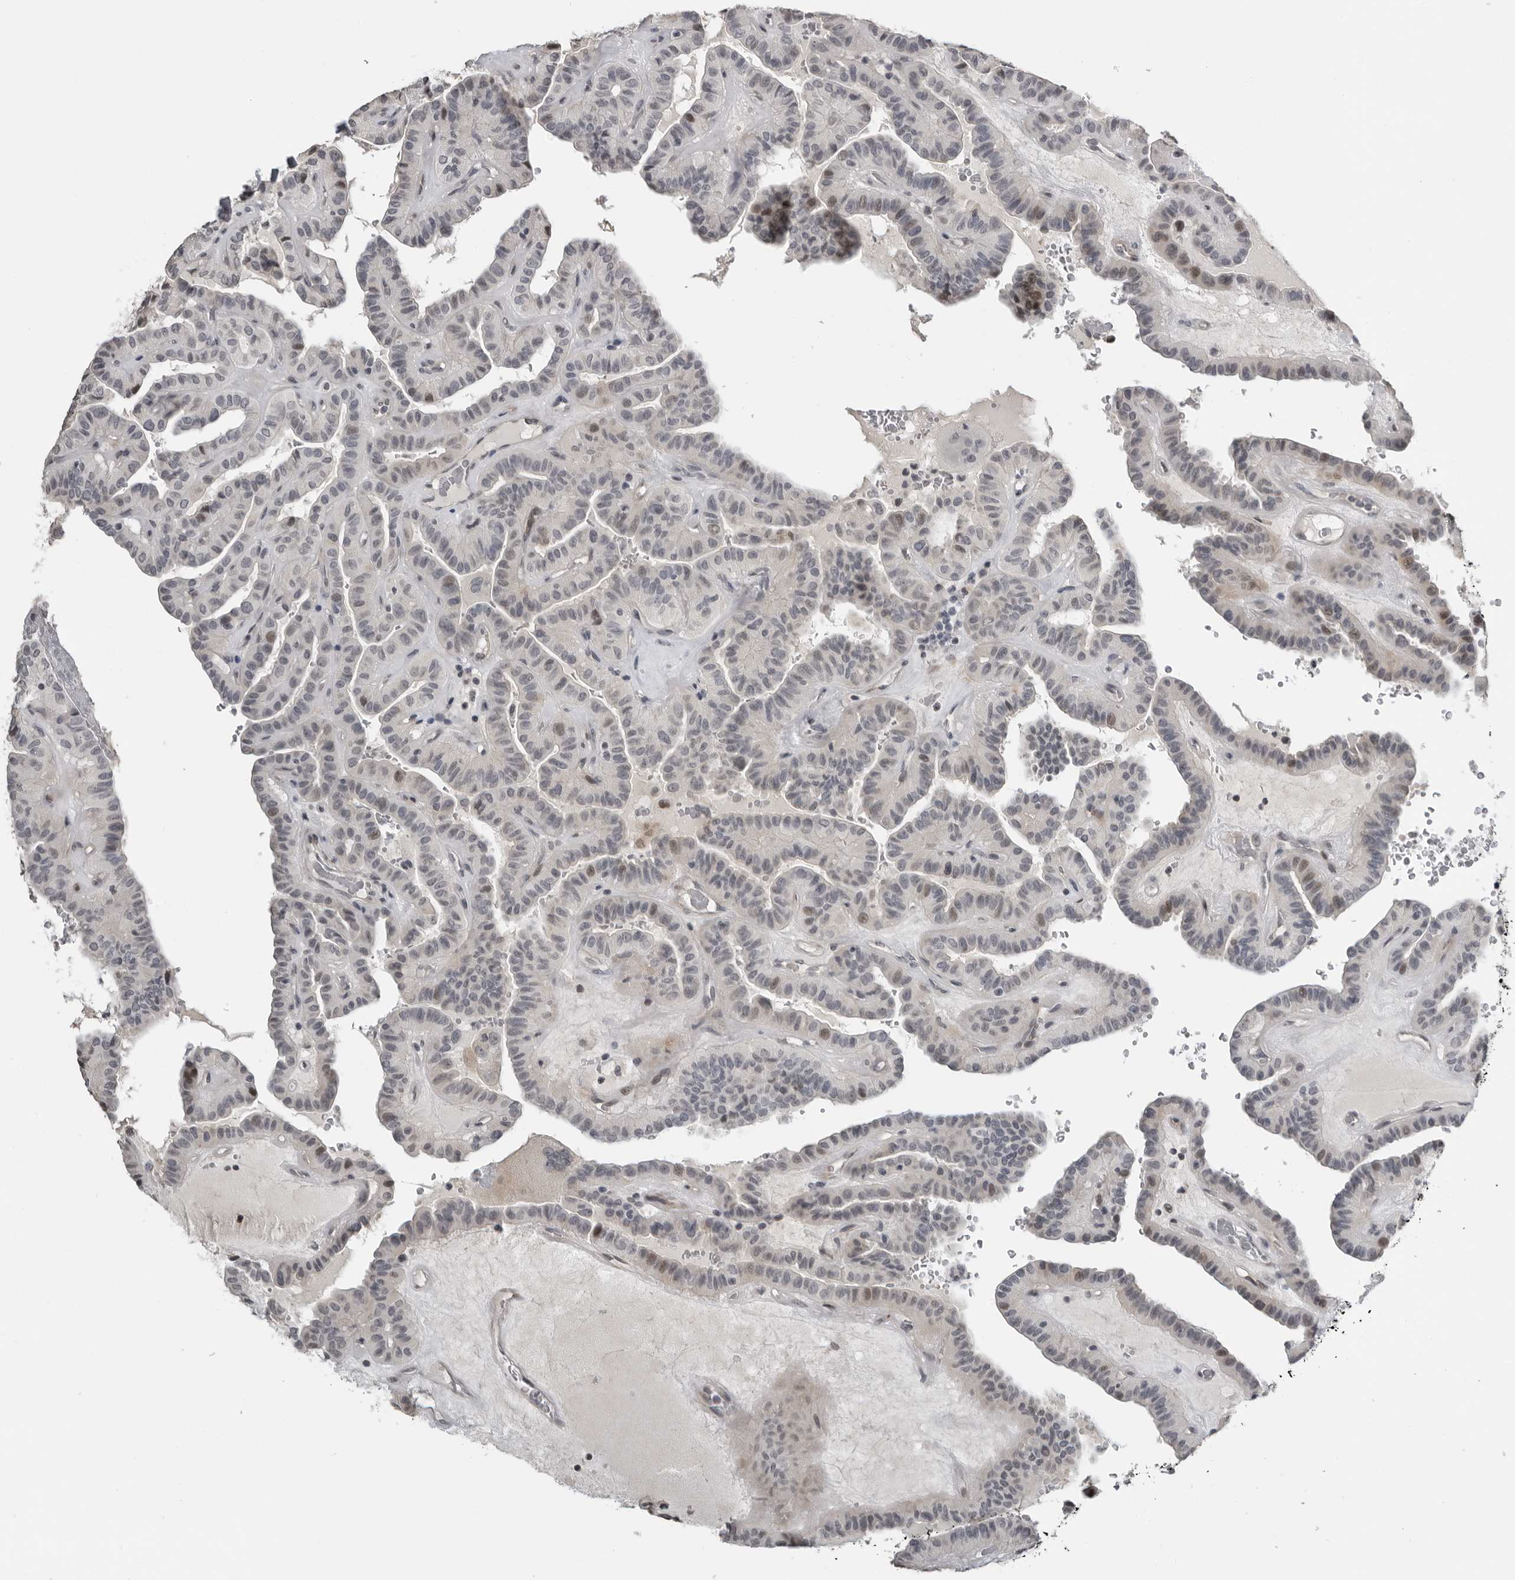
{"staining": {"intensity": "negative", "quantity": "none", "location": "none"}, "tissue": "thyroid cancer", "cell_type": "Tumor cells", "image_type": "cancer", "snomed": [{"axis": "morphology", "description": "Papillary adenocarcinoma, NOS"}, {"axis": "topography", "description": "Thyroid gland"}], "caption": "IHC of thyroid papillary adenocarcinoma demonstrates no positivity in tumor cells.", "gene": "PRRX2", "patient": {"sex": "male", "age": 77}}